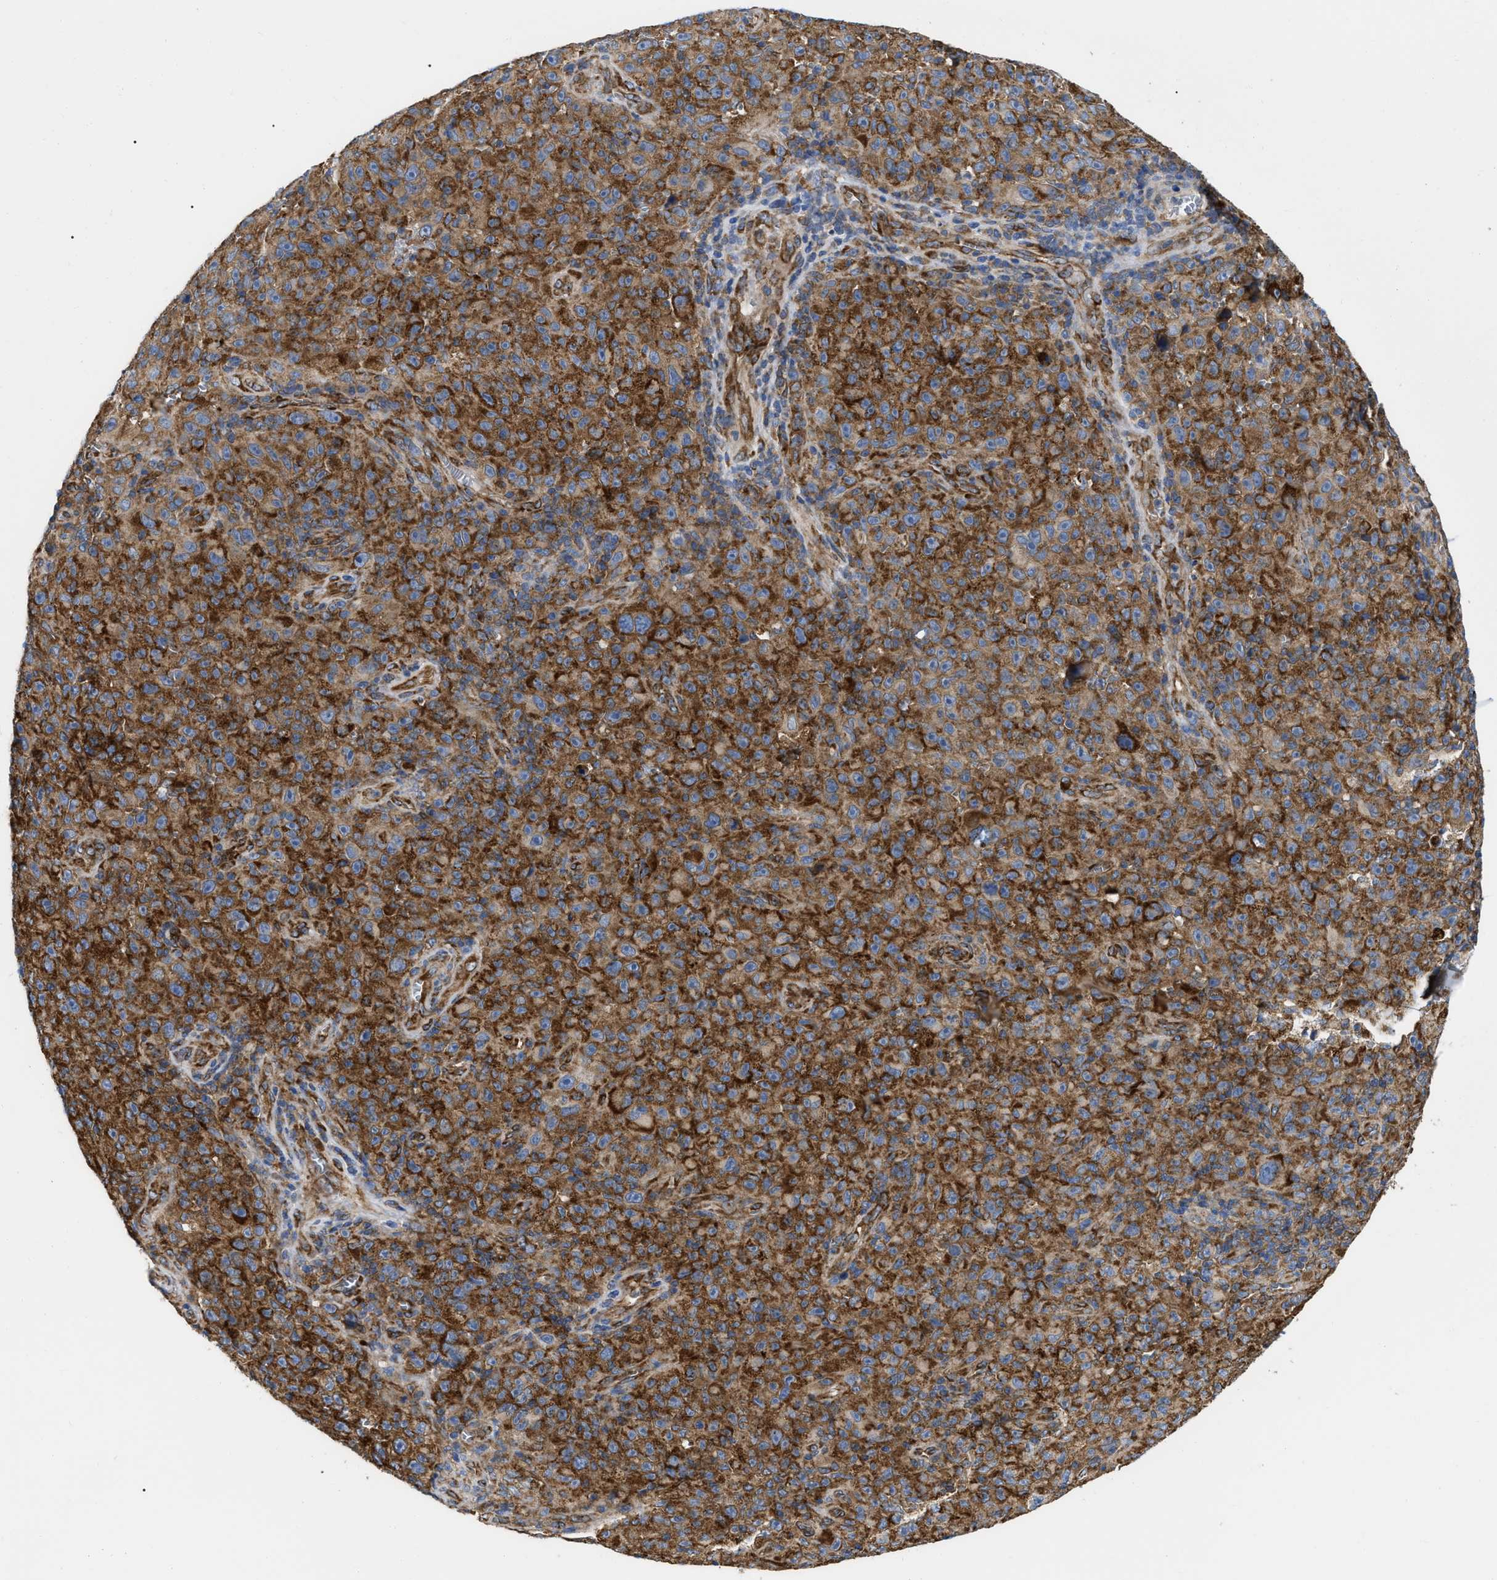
{"staining": {"intensity": "strong", "quantity": ">75%", "location": "cytoplasmic/membranous"}, "tissue": "melanoma", "cell_type": "Tumor cells", "image_type": "cancer", "snomed": [{"axis": "morphology", "description": "Malignant melanoma, NOS"}, {"axis": "topography", "description": "Skin"}], "caption": "A brown stain labels strong cytoplasmic/membranous positivity of a protein in human malignant melanoma tumor cells. (DAB (3,3'-diaminobenzidine) = brown stain, brightfield microscopy at high magnification).", "gene": "FAM120A", "patient": {"sex": "female", "age": 82}}